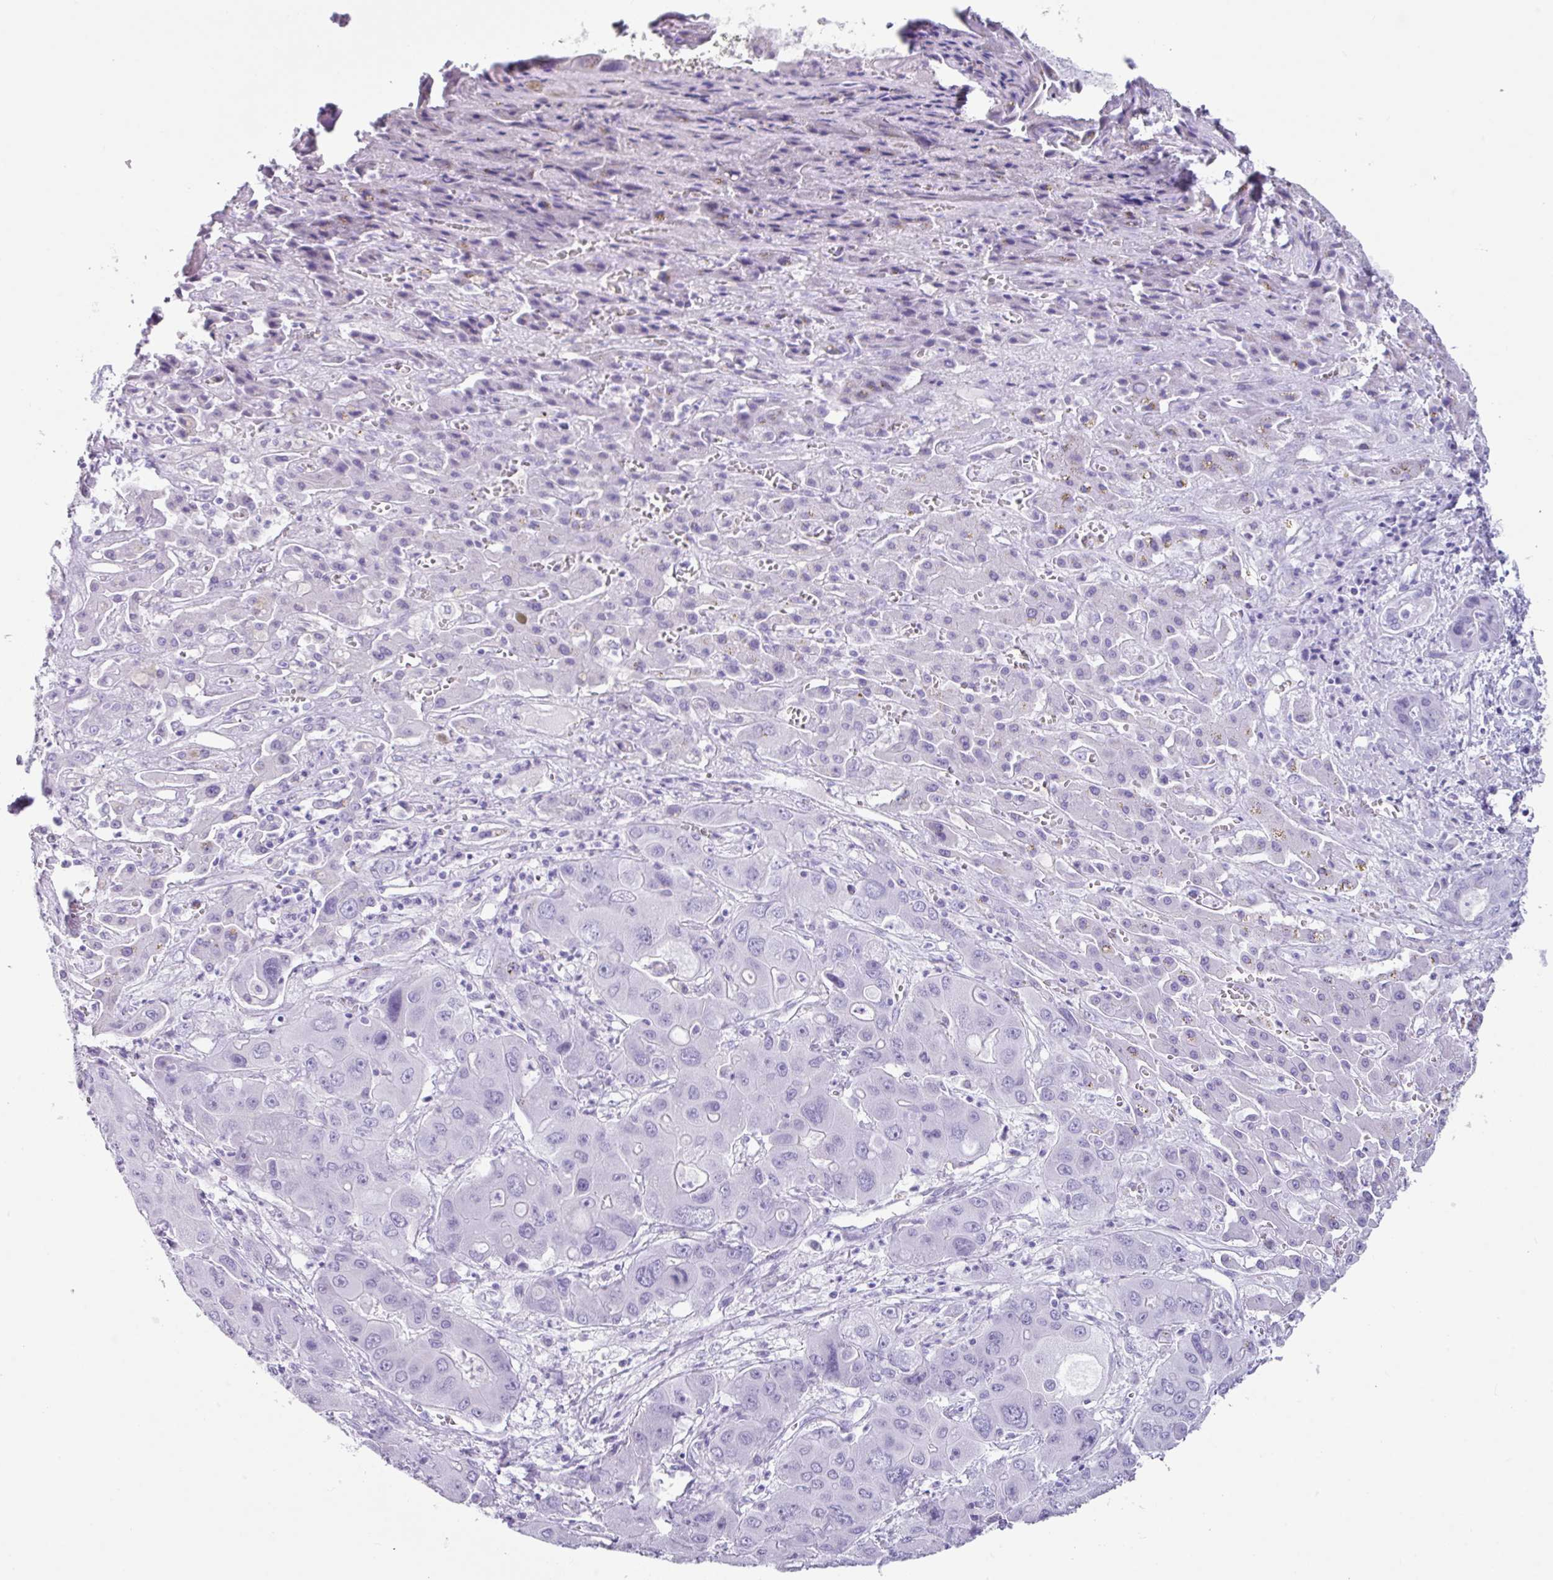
{"staining": {"intensity": "negative", "quantity": "none", "location": "none"}, "tissue": "liver cancer", "cell_type": "Tumor cells", "image_type": "cancer", "snomed": [{"axis": "morphology", "description": "Cholangiocarcinoma"}, {"axis": "topography", "description": "Liver"}], "caption": "Tumor cells are negative for brown protein staining in cholangiocarcinoma (liver). (Stains: DAB (3,3'-diaminobenzidine) IHC with hematoxylin counter stain, Microscopy: brightfield microscopy at high magnification).", "gene": "NCCRP1", "patient": {"sex": "male", "age": 67}}